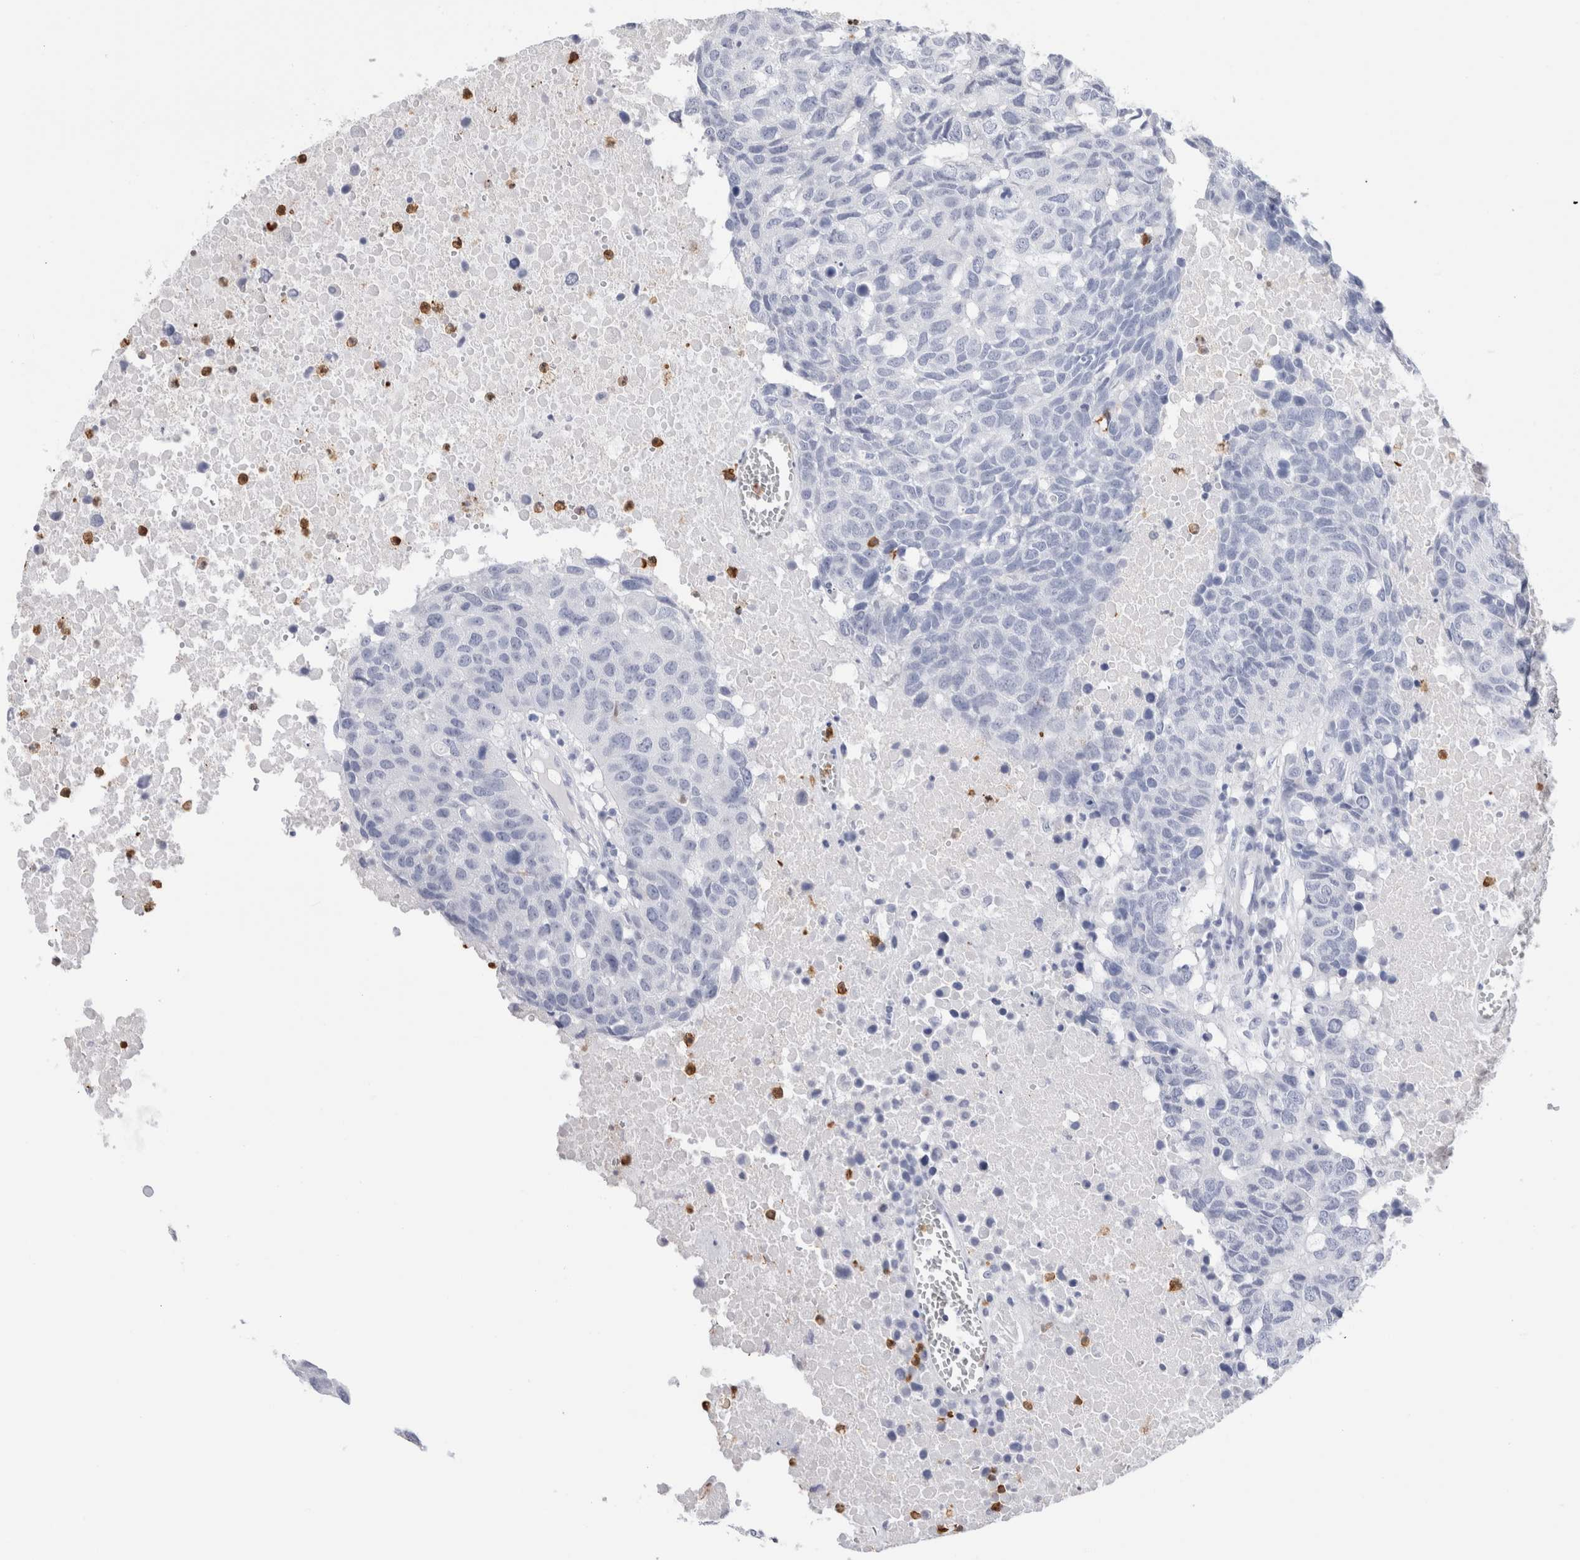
{"staining": {"intensity": "negative", "quantity": "none", "location": "none"}, "tissue": "head and neck cancer", "cell_type": "Tumor cells", "image_type": "cancer", "snomed": [{"axis": "morphology", "description": "Squamous cell carcinoma, NOS"}, {"axis": "topography", "description": "Head-Neck"}], "caption": "IHC of head and neck cancer (squamous cell carcinoma) reveals no positivity in tumor cells.", "gene": "SLC10A5", "patient": {"sex": "male", "age": 66}}